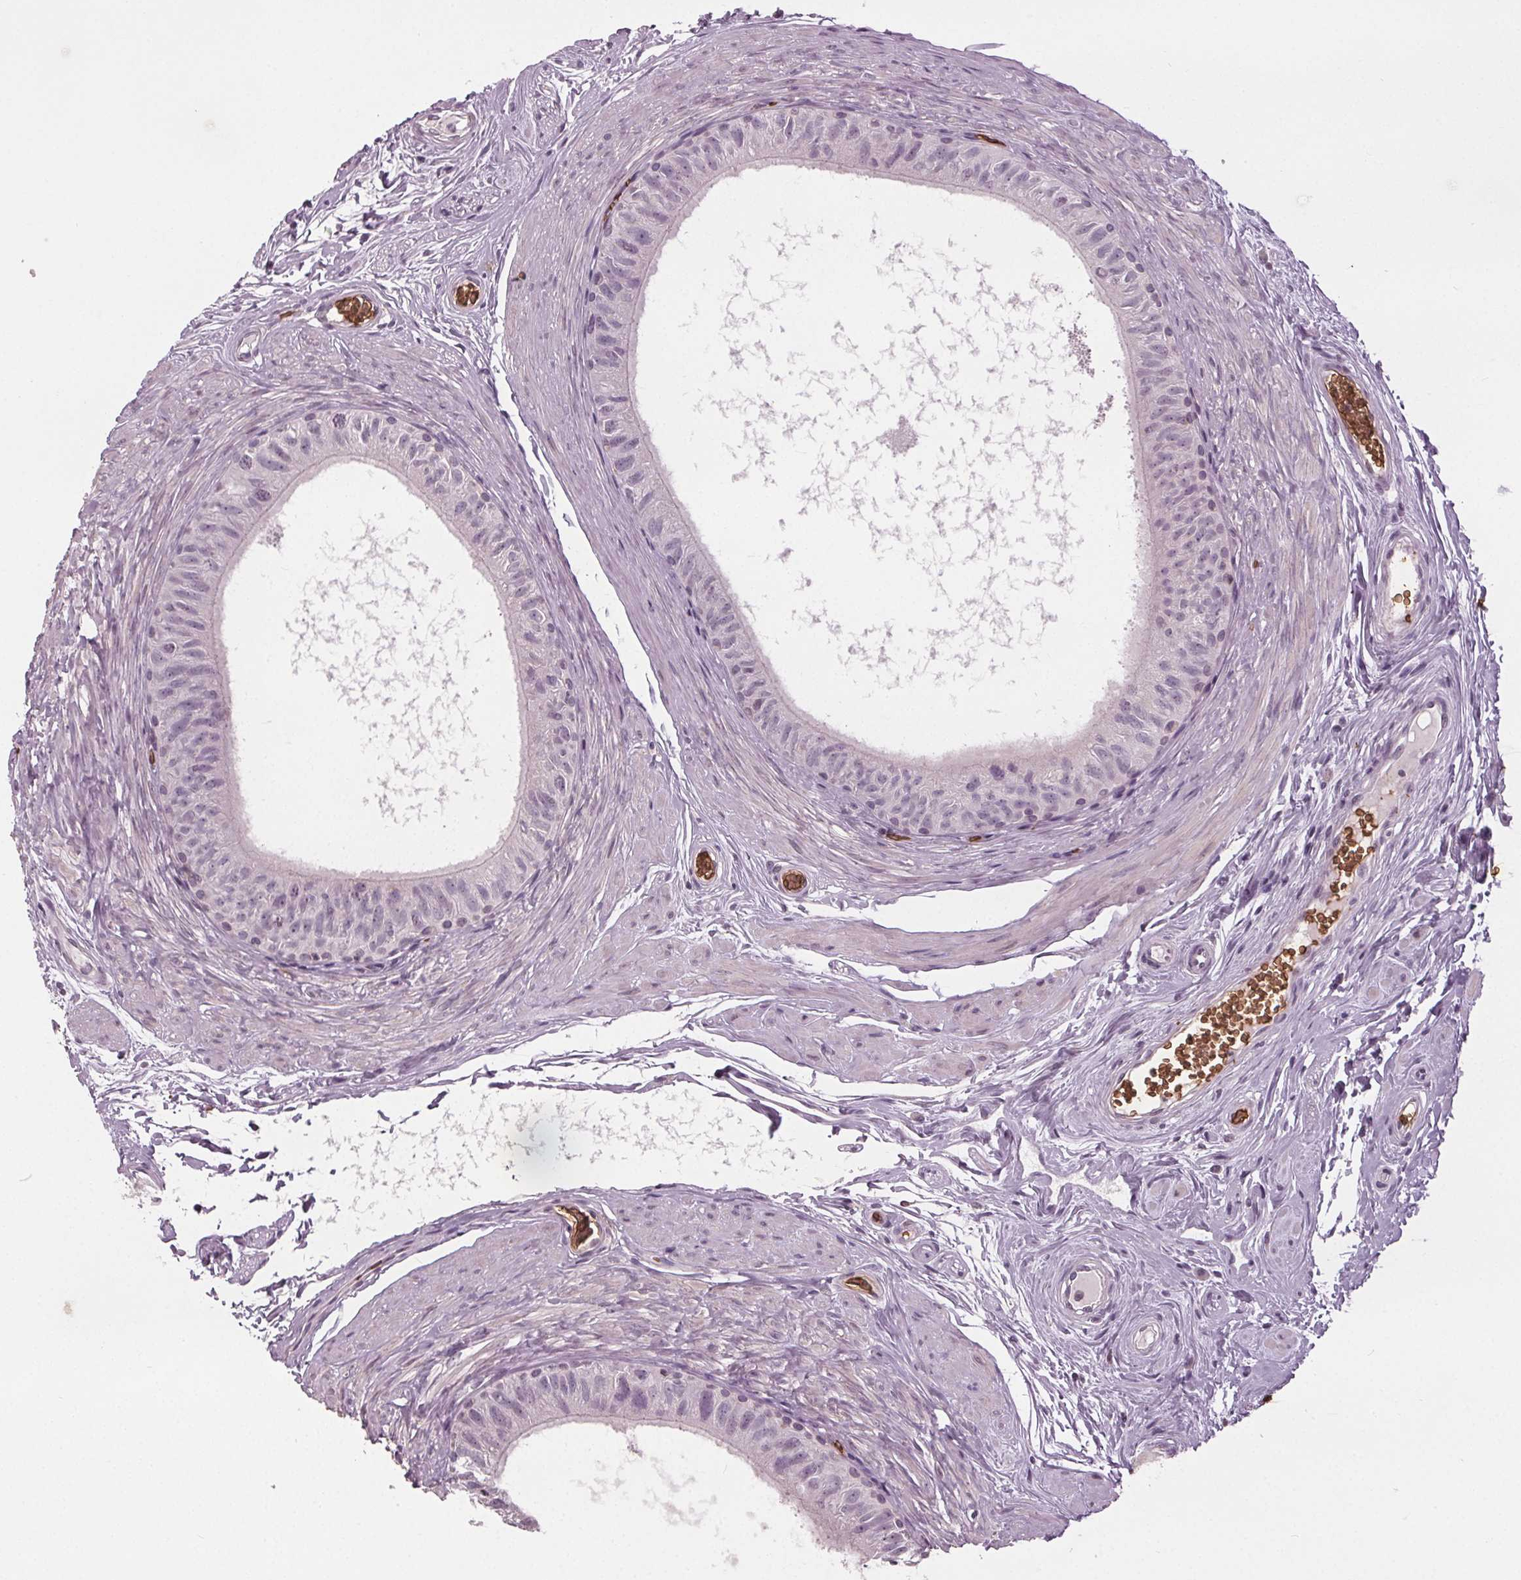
{"staining": {"intensity": "negative", "quantity": "none", "location": "none"}, "tissue": "epididymis", "cell_type": "Glandular cells", "image_type": "normal", "snomed": [{"axis": "morphology", "description": "Normal tissue, NOS"}, {"axis": "topography", "description": "Epididymis"}], "caption": "DAB (3,3'-diaminobenzidine) immunohistochemical staining of benign human epididymis shows no significant expression in glandular cells. (Immunohistochemistry (ihc), brightfield microscopy, high magnification).", "gene": "SLC4A1", "patient": {"sex": "male", "age": 36}}